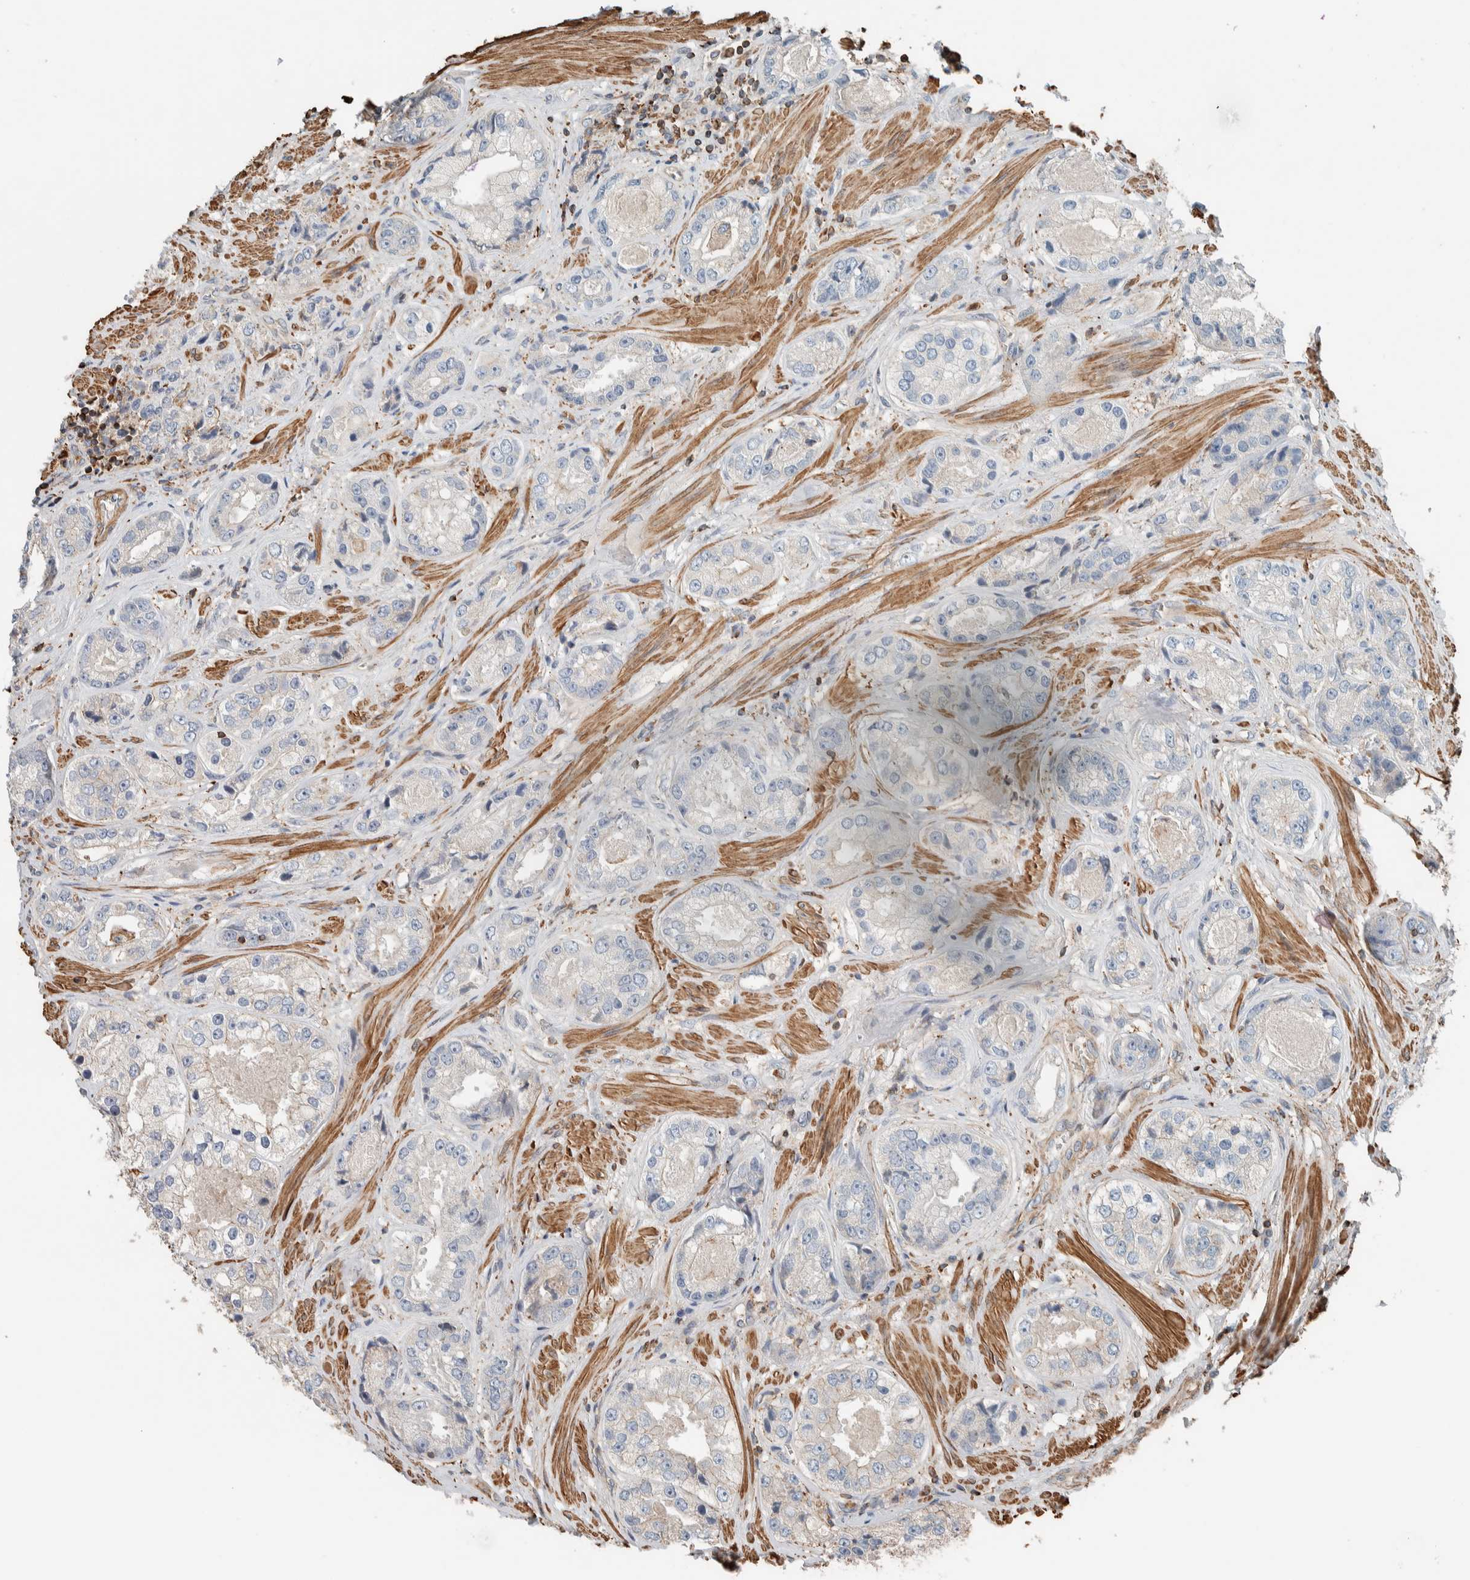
{"staining": {"intensity": "negative", "quantity": "none", "location": "none"}, "tissue": "prostate cancer", "cell_type": "Tumor cells", "image_type": "cancer", "snomed": [{"axis": "morphology", "description": "Adenocarcinoma, High grade"}, {"axis": "topography", "description": "Prostate"}], "caption": "Immunohistochemistry (IHC) of human prostate high-grade adenocarcinoma demonstrates no expression in tumor cells.", "gene": "CTBP2", "patient": {"sex": "male", "age": 61}}